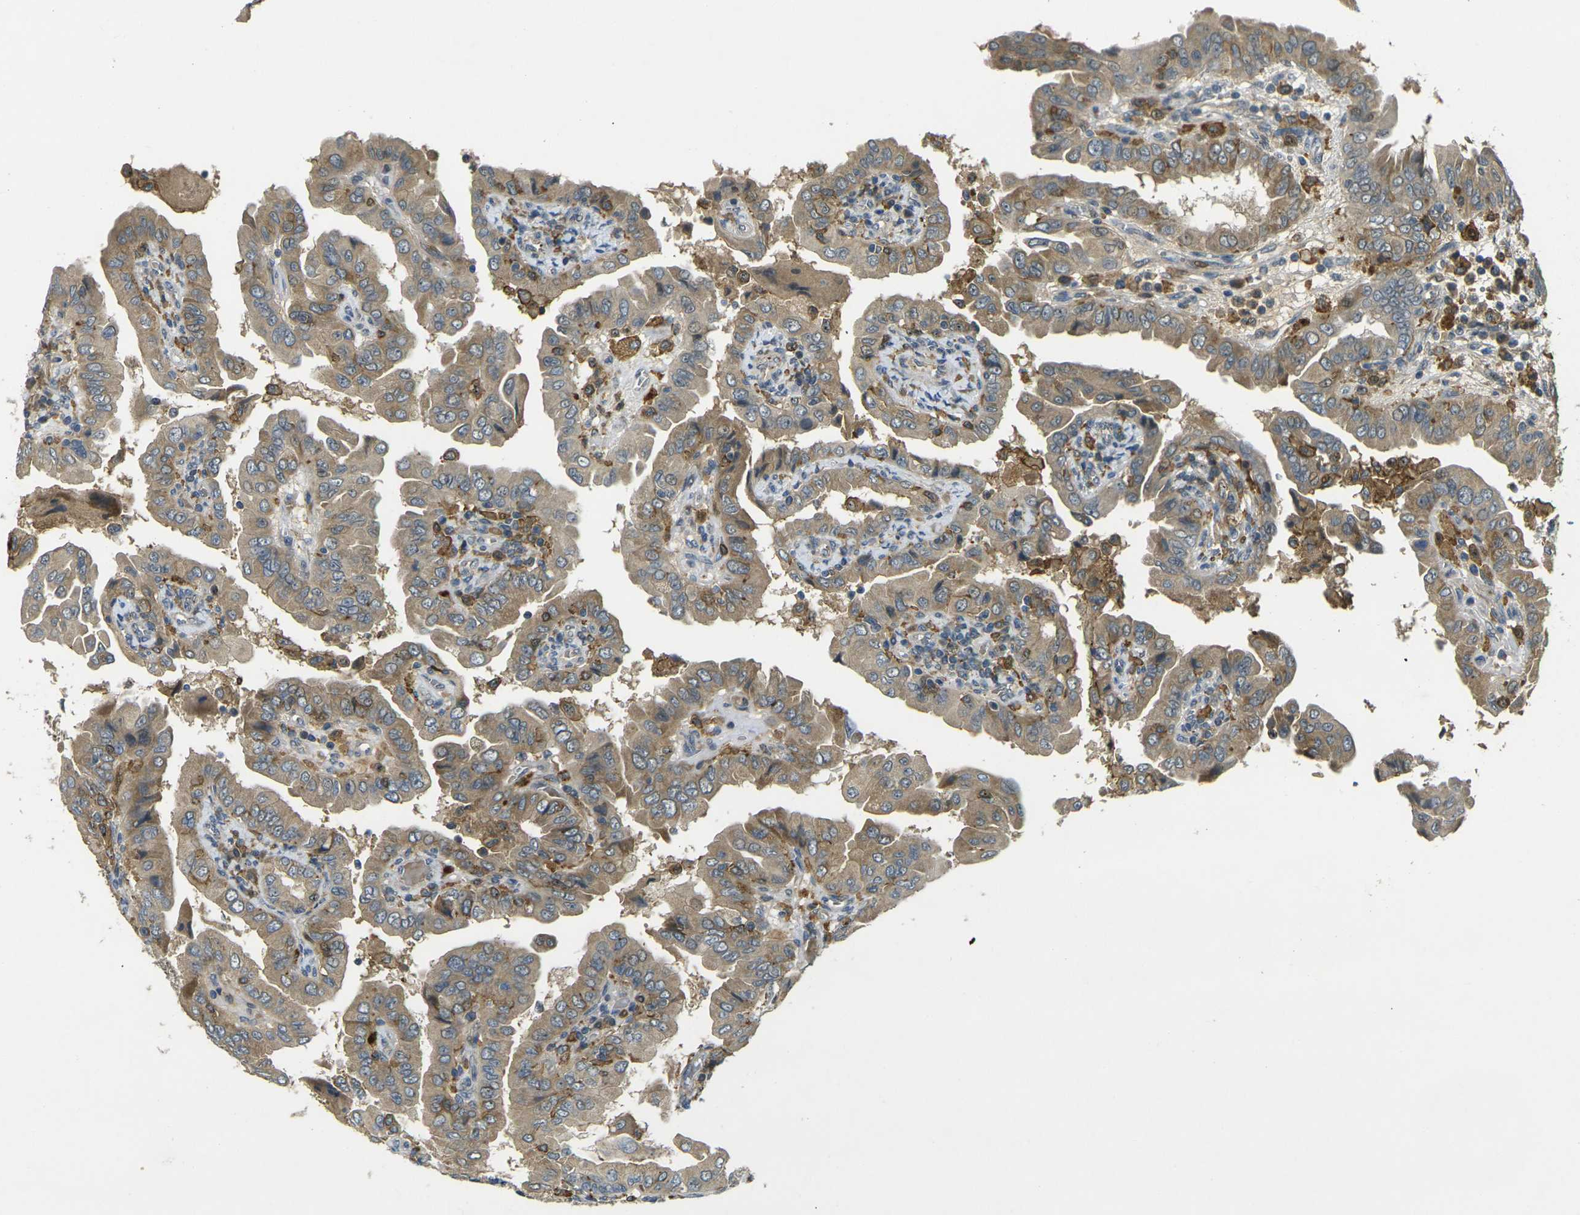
{"staining": {"intensity": "weak", "quantity": ">75%", "location": "cytoplasmic/membranous"}, "tissue": "thyroid cancer", "cell_type": "Tumor cells", "image_type": "cancer", "snomed": [{"axis": "morphology", "description": "Papillary adenocarcinoma, NOS"}, {"axis": "topography", "description": "Thyroid gland"}], "caption": "IHC (DAB (3,3'-diaminobenzidine)) staining of human thyroid papillary adenocarcinoma displays weak cytoplasmic/membranous protein staining in approximately >75% of tumor cells.", "gene": "PIGL", "patient": {"sex": "male", "age": 33}}